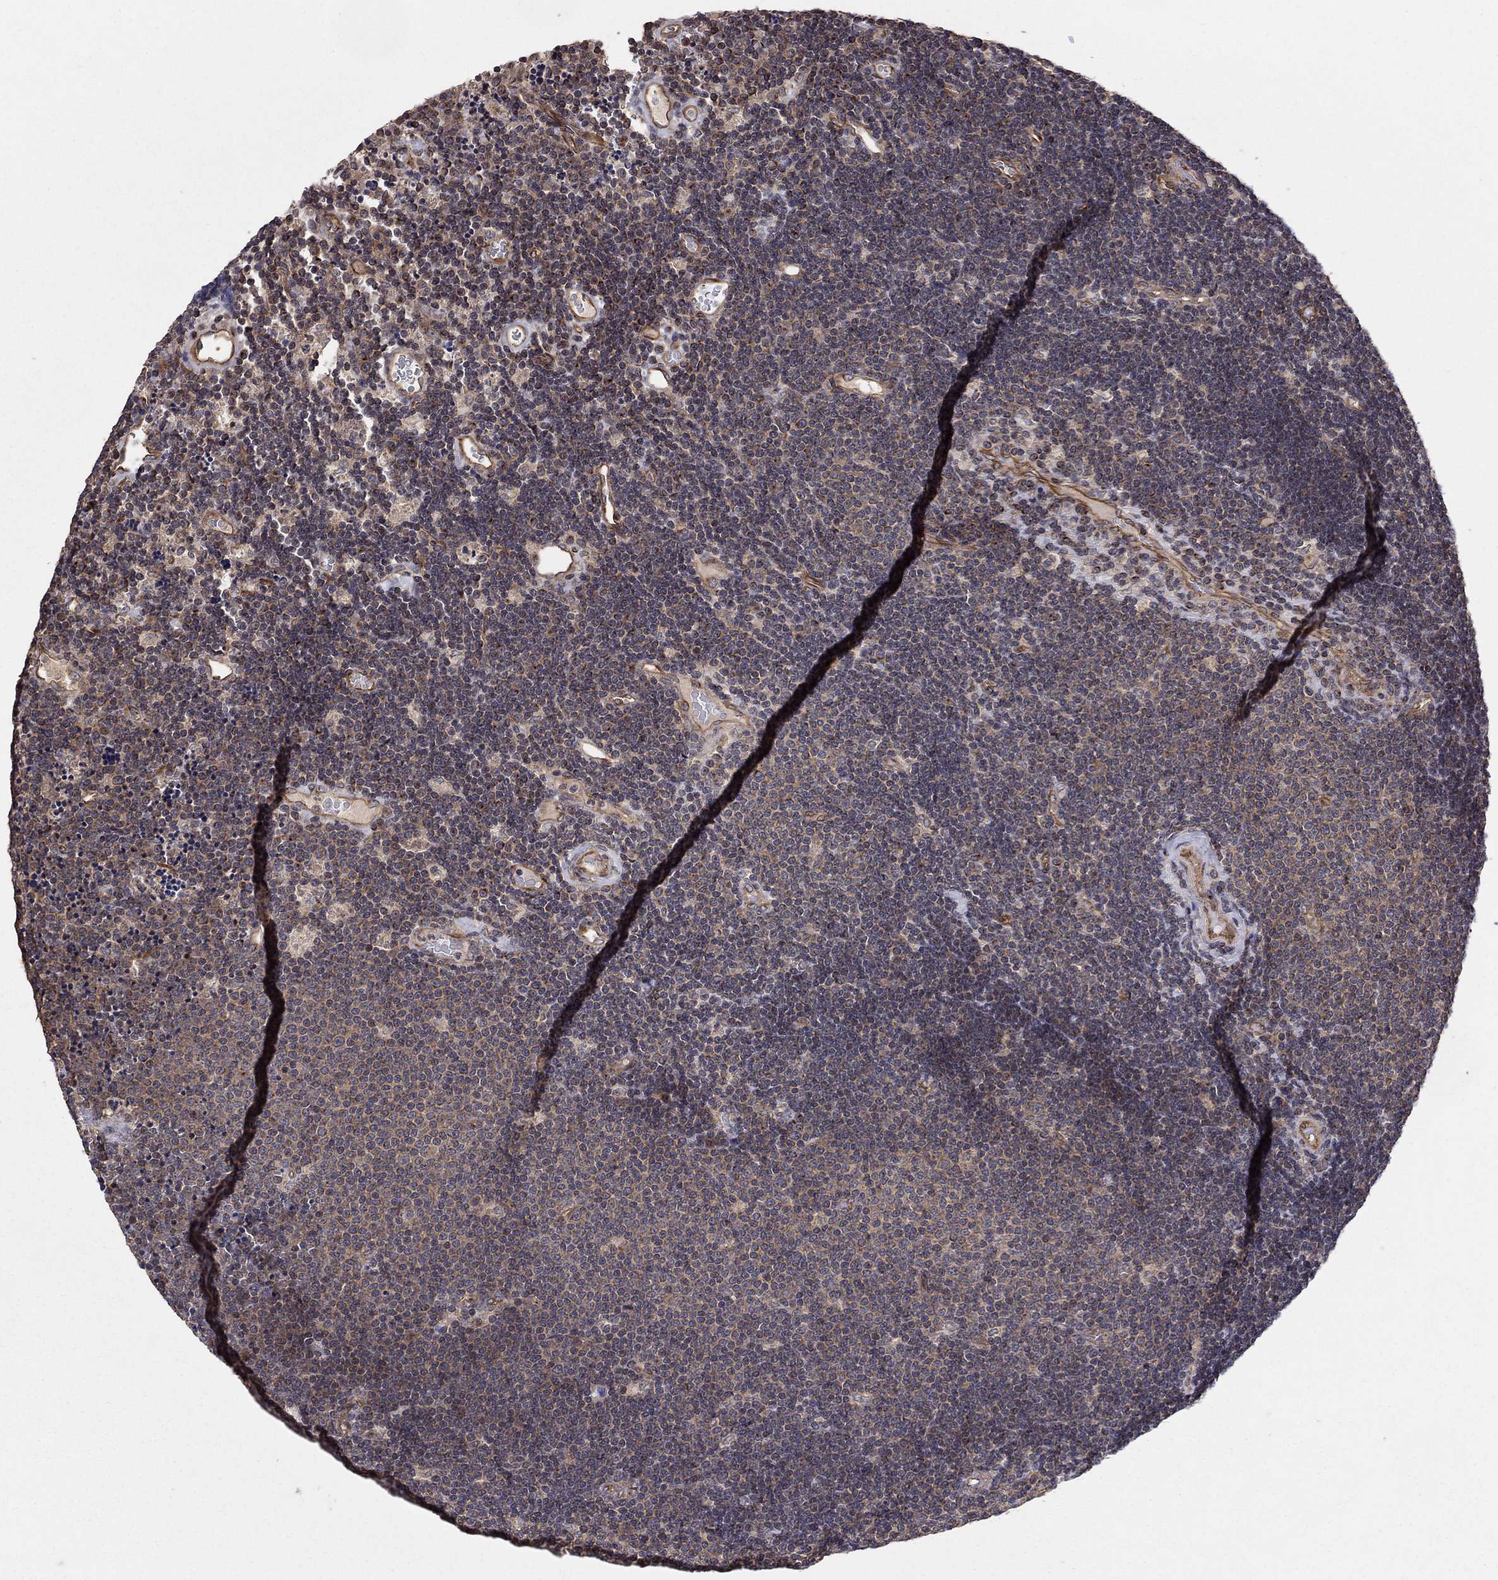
{"staining": {"intensity": "weak", "quantity": "25%-75%", "location": "cytoplasmic/membranous"}, "tissue": "lymphoma", "cell_type": "Tumor cells", "image_type": "cancer", "snomed": [{"axis": "morphology", "description": "Malignant lymphoma, non-Hodgkin's type, Low grade"}, {"axis": "topography", "description": "Brain"}], "caption": "Protein positivity by immunohistochemistry (IHC) reveals weak cytoplasmic/membranous staining in approximately 25%-75% of tumor cells in malignant lymphoma, non-Hodgkin's type (low-grade).", "gene": "BMERB1", "patient": {"sex": "female", "age": 66}}